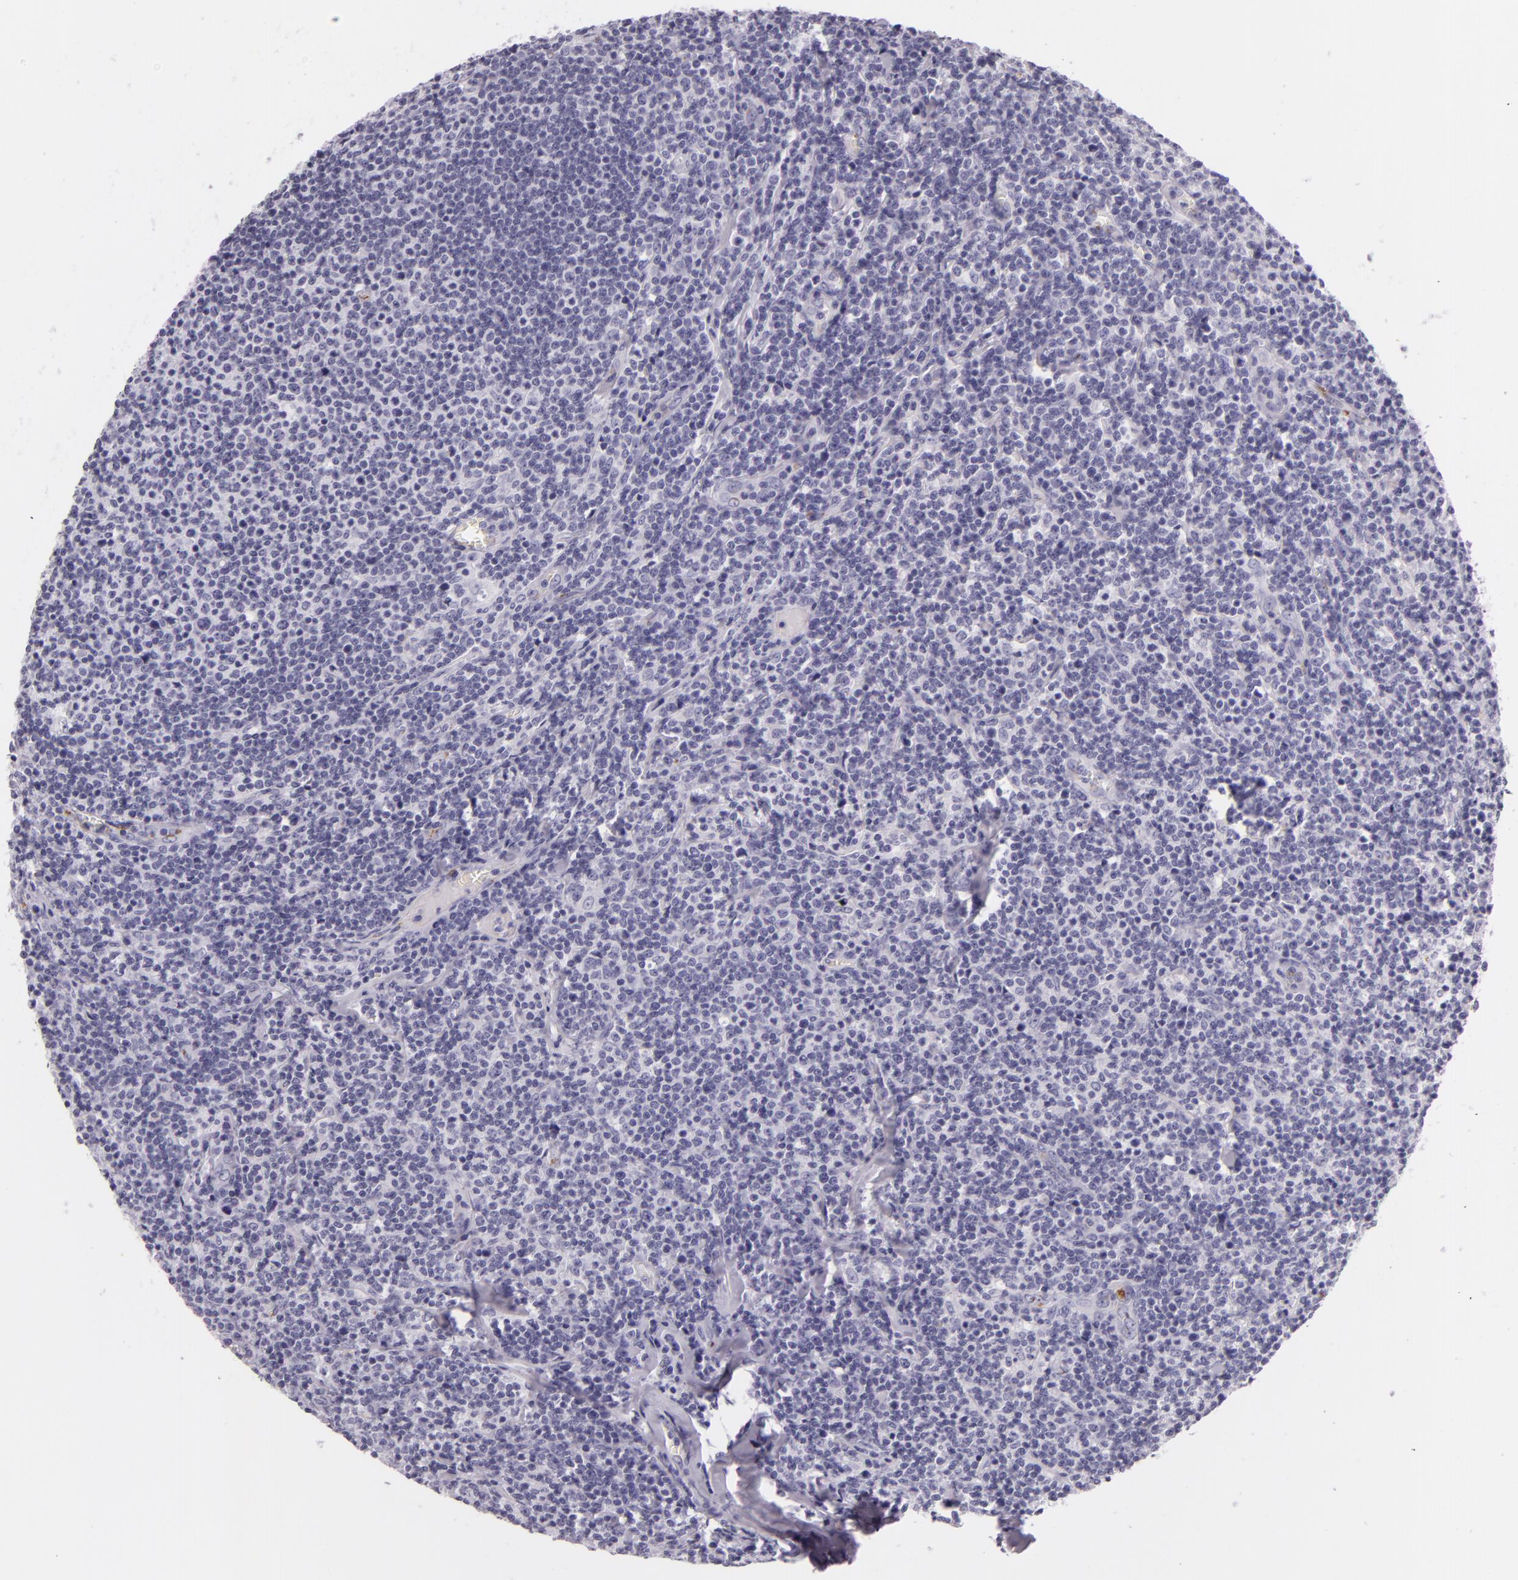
{"staining": {"intensity": "negative", "quantity": "none", "location": "none"}, "tissue": "lymphoma", "cell_type": "Tumor cells", "image_type": "cancer", "snomed": [{"axis": "morphology", "description": "Malignant lymphoma, non-Hodgkin's type, Low grade"}, {"axis": "topography", "description": "Lymph node"}], "caption": "Immunohistochemistry (IHC) micrograph of human low-grade malignant lymphoma, non-Hodgkin's type stained for a protein (brown), which displays no staining in tumor cells.", "gene": "DLG4", "patient": {"sex": "male", "age": 74}}